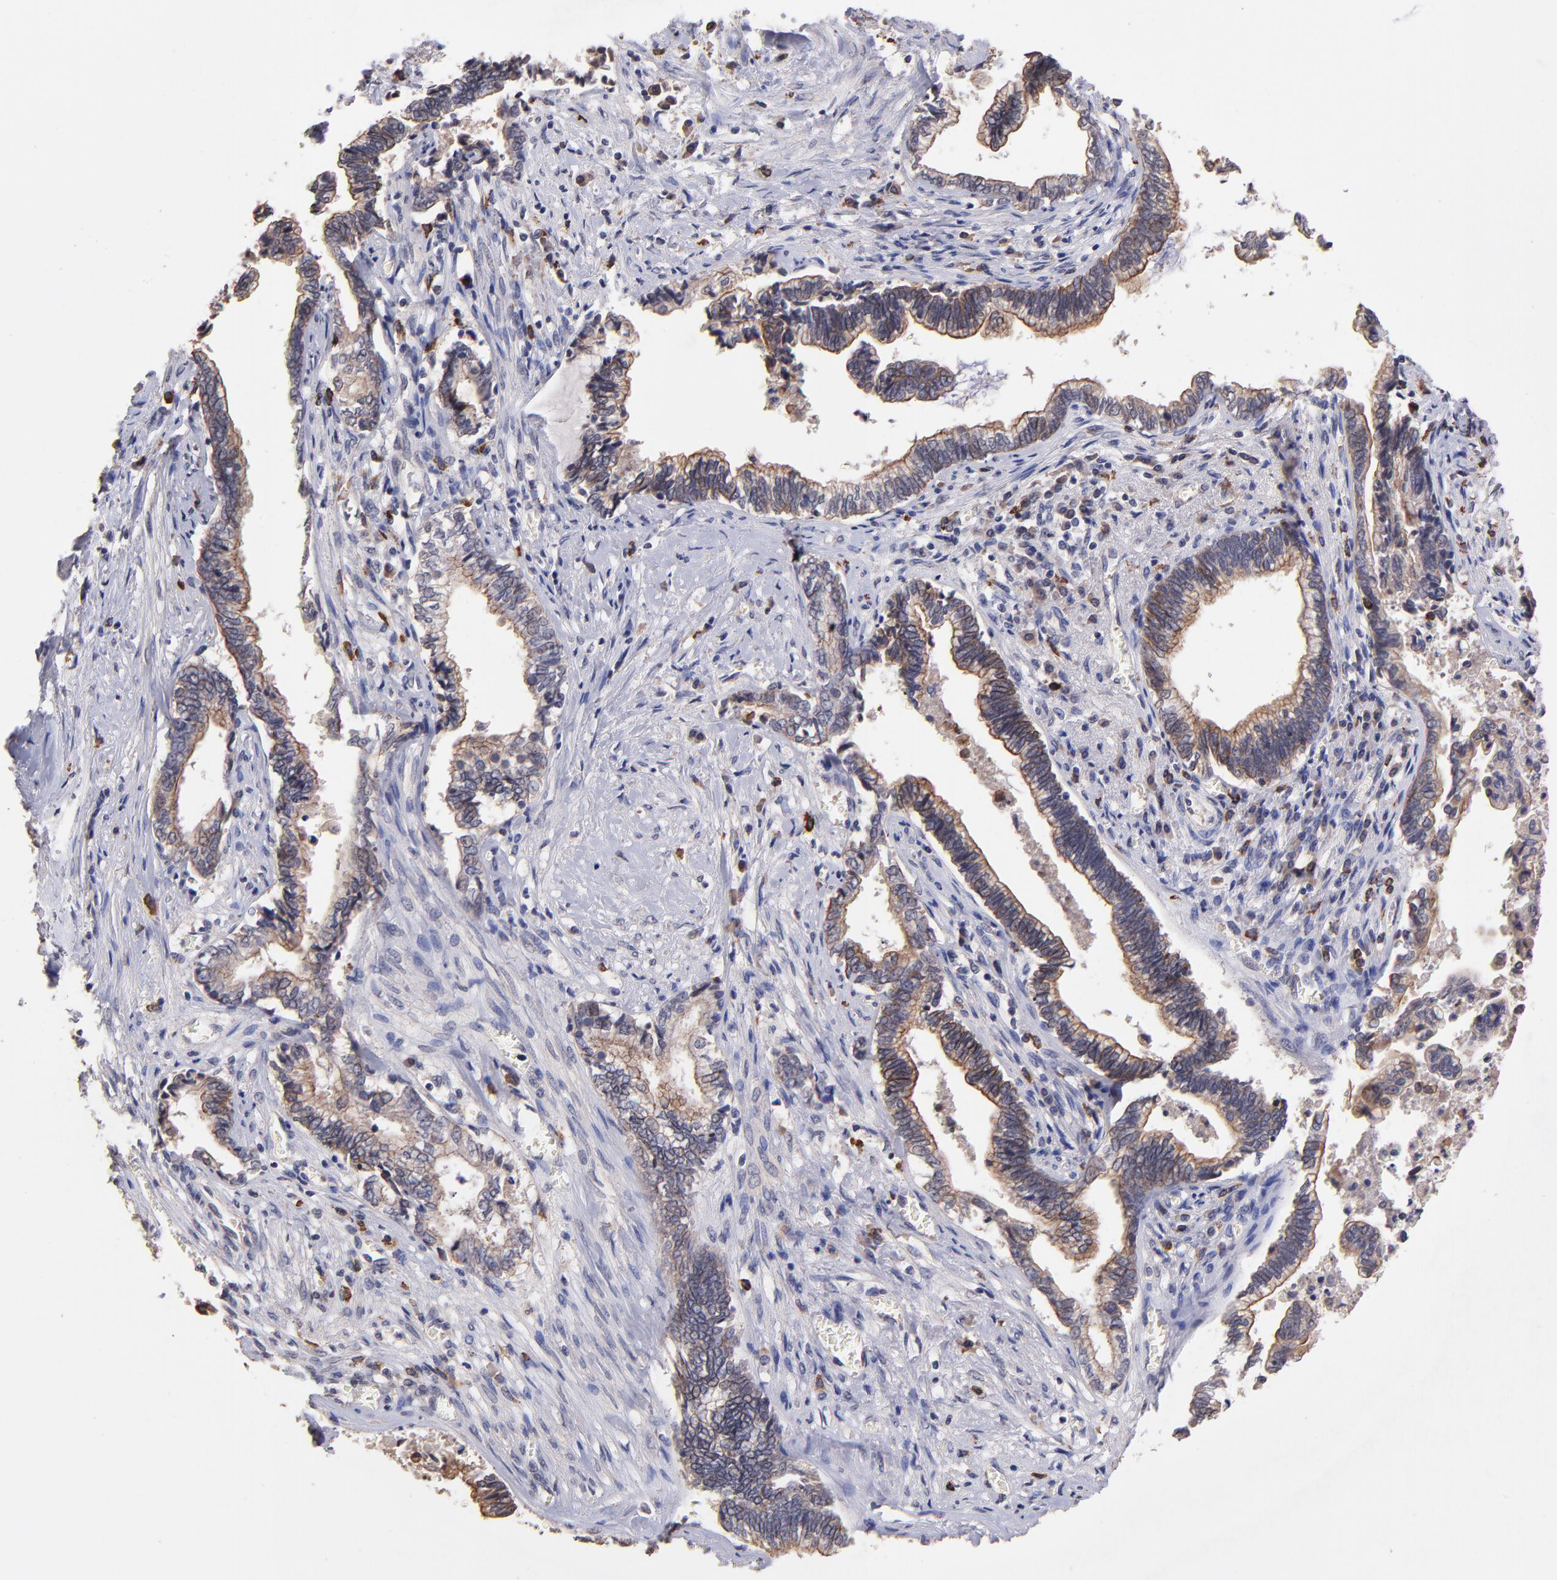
{"staining": {"intensity": "weak", "quantity": ">75%", "location": "cytoplasmic/membranous"}, "tissue": "liver cancer", "cell_type": "Tumor cells", "image_type": "cancer", "snomed": [{"axis": "morphology", "description": "Cholangiocarcinoma"}, {"axis": "topography", "description": "Liver"}], "caption": "High-power microscopy captured an IHC histopathology image of cholangiocarcinoma (liver), revealing weak cytoplasmic/membranous staining in about >75% of tumor cells.", "gene": "RNASEL", "patient": {"sex": "male", "age": 57}}